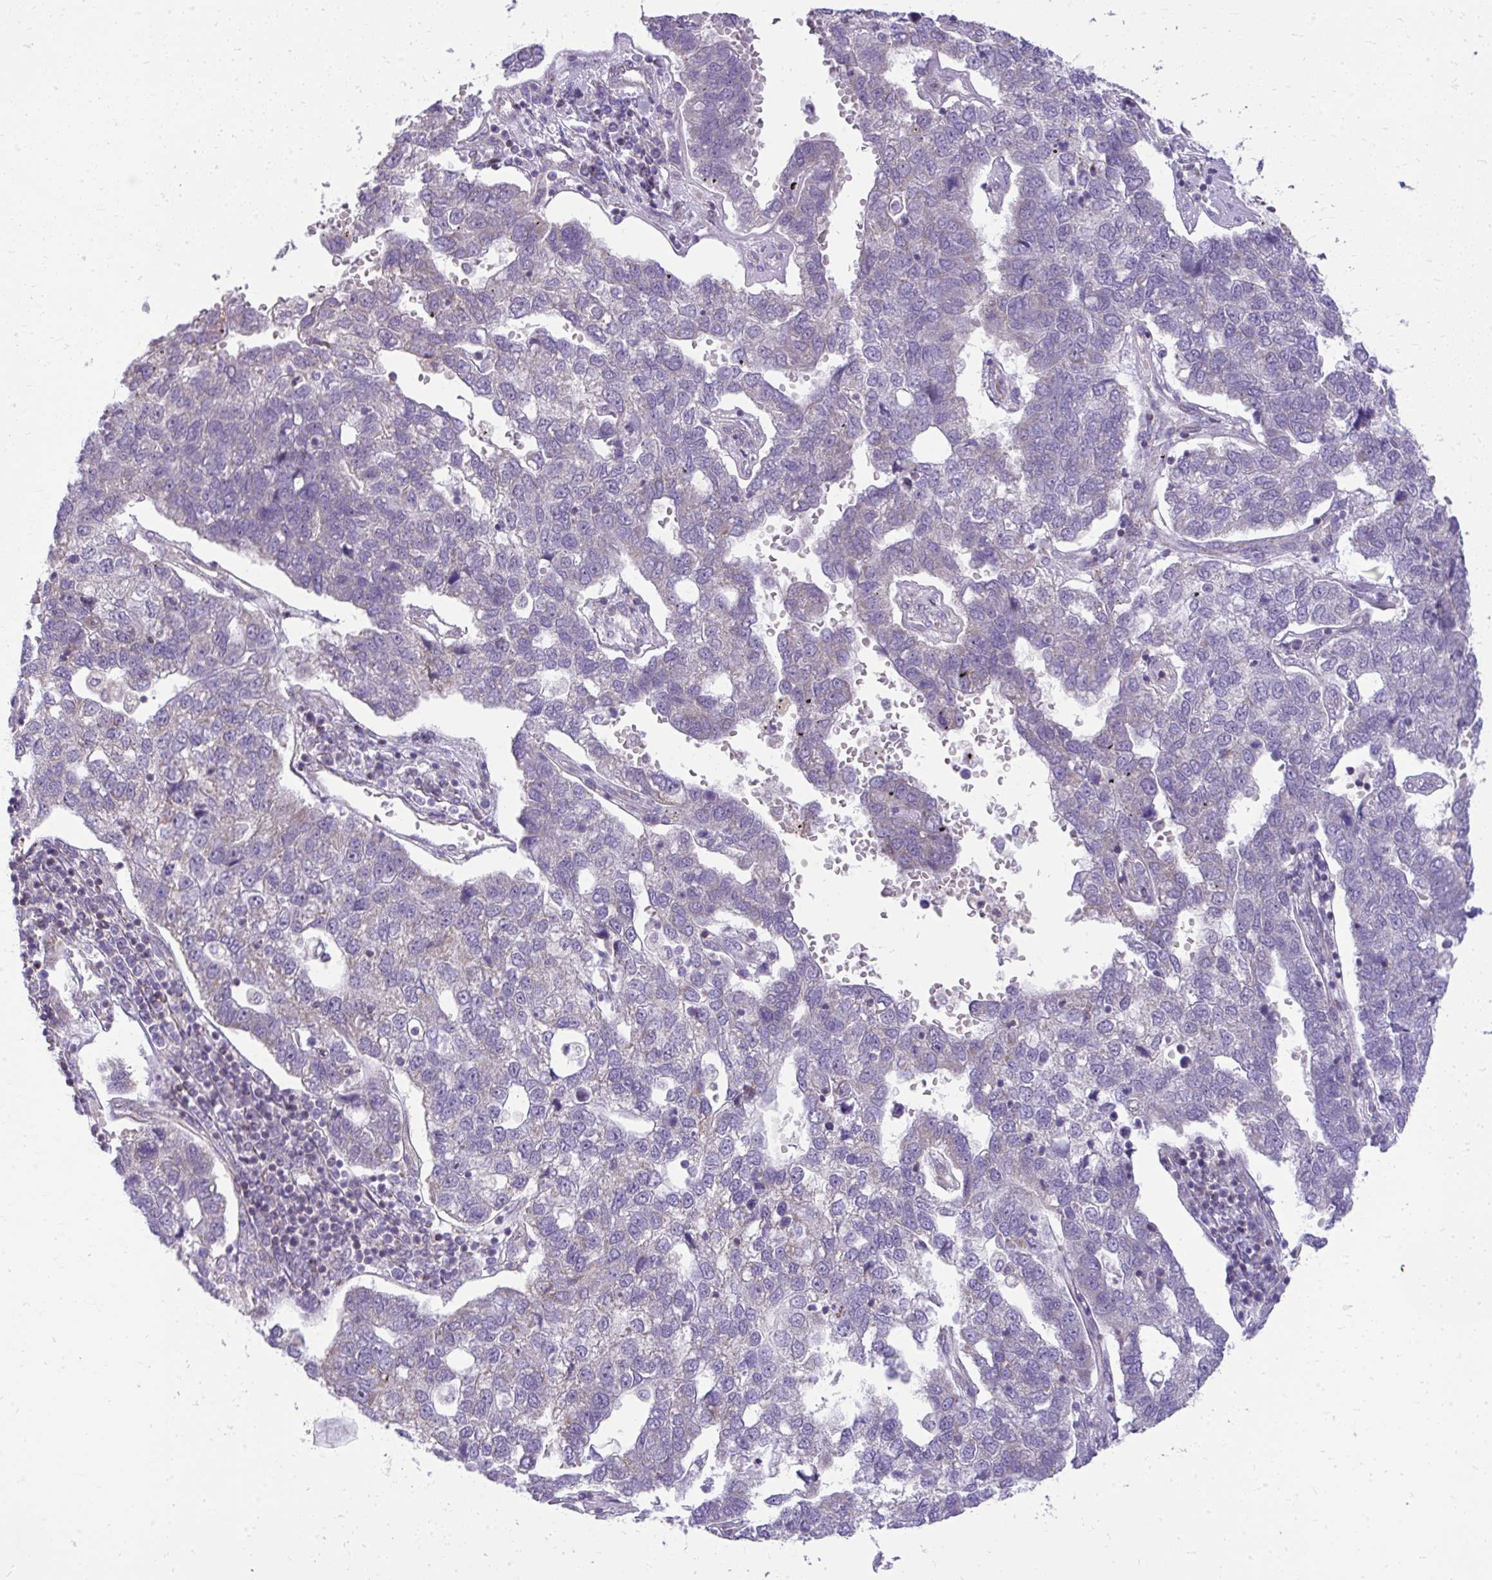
{"staining": {"intensity": "negative", "quantity": "none", "location": "none"}, "tissue": "pancreatic cancer", "cell_type": "Tumor cells", "image_type": "cancer", "snomed": [{"axis": "morphology", "description": "Adenocarcinoma, NOS"}, {"axis": "topography", "description": "Pancreas"}], "caption": "Tumor cells are negative for brown protein staining in adenocarcinoma (pancreatic).", "gene": "GPRIN3", "patient": {"sex": "female", "age": 61}}